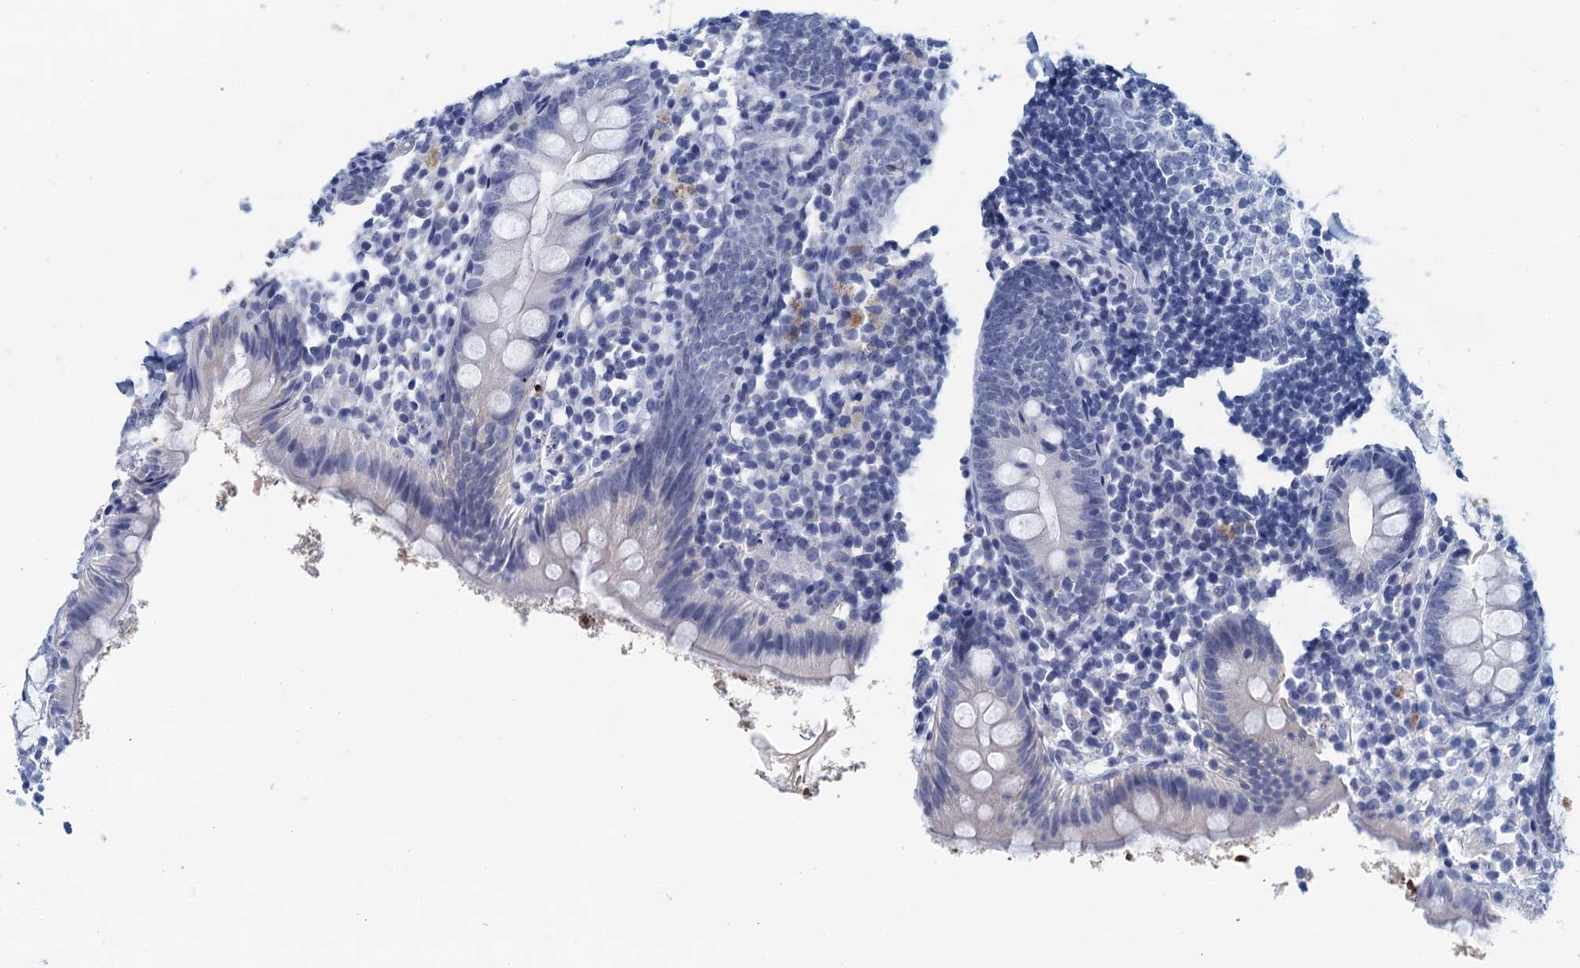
{"staining": {"intensity": "negative", "quantity": "none", "location": "none"}, "tissue": "appendix", "cell_type": "Glandular cells", "image_type": "normal", "snomed": [{"axis": "morphology", "description": "Normal tissue, NOS"}, {"axis": "topography", "description": "Appendix"}], "caption": "Image shows no significant protein staining in glandular cells of normal appendix.", "gene": "CYP51A1", "patient": {"sex": "female", "age": 20}}